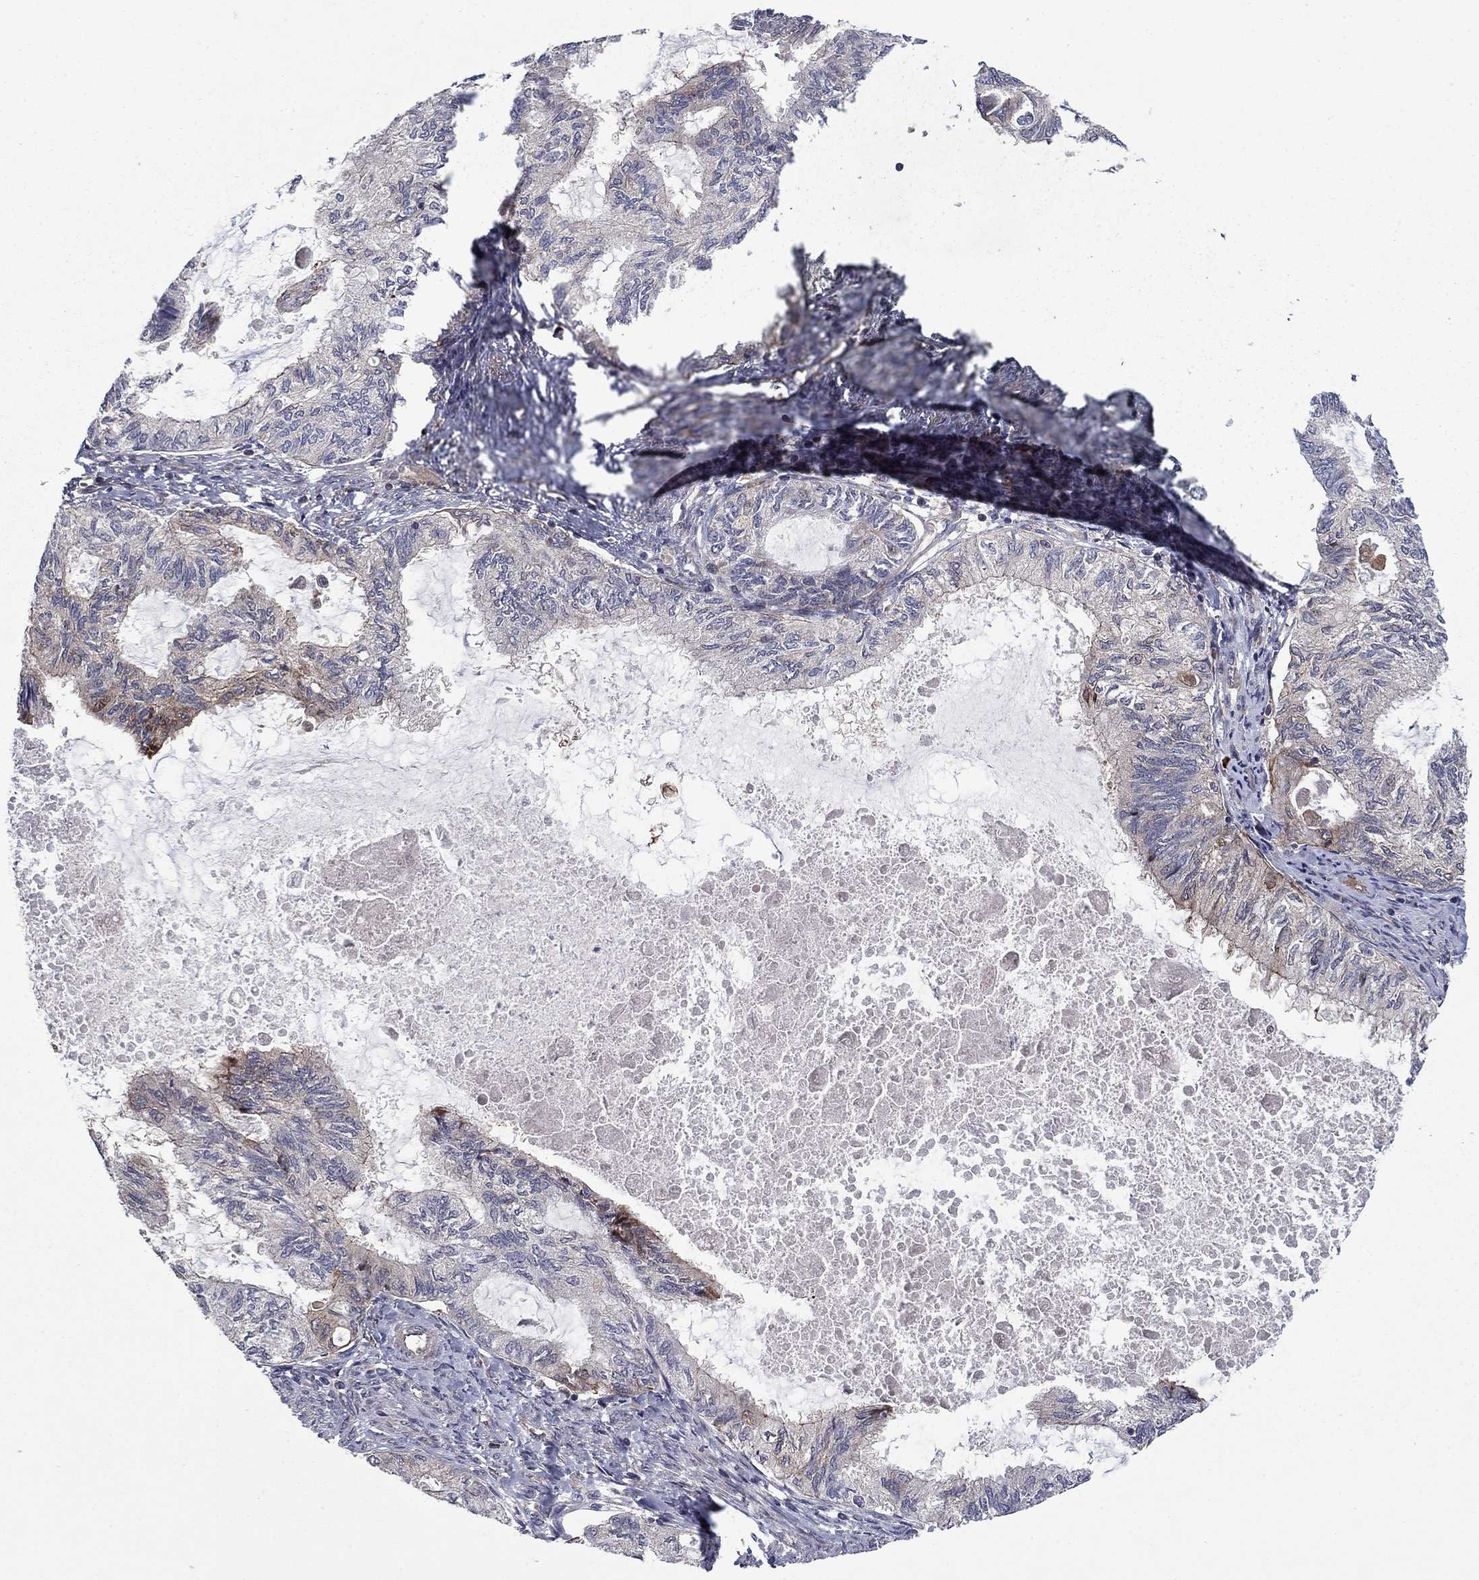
{"staining": {"intensity": "strong", "quantity": "<25%", "location": "cytoplasmic/membranous"}, "tissue": "endometrial cancer", "cell_type": "Tumor cells", "image_type": "cancer", "snomed": [{"axis": "morphology", "description": "Adenocarcinoma, NOS"}, {"axis": "topography", "description": "Endometrium"}], "caption": "Immunohistochemical staining of endometrial adenocarcinoma displays medium levels of strong cytoplasmic/membranous expression in about <25% of tumor cells.", "gene": "HDAC4", "patient": {"sex": "female", "age": 86}}